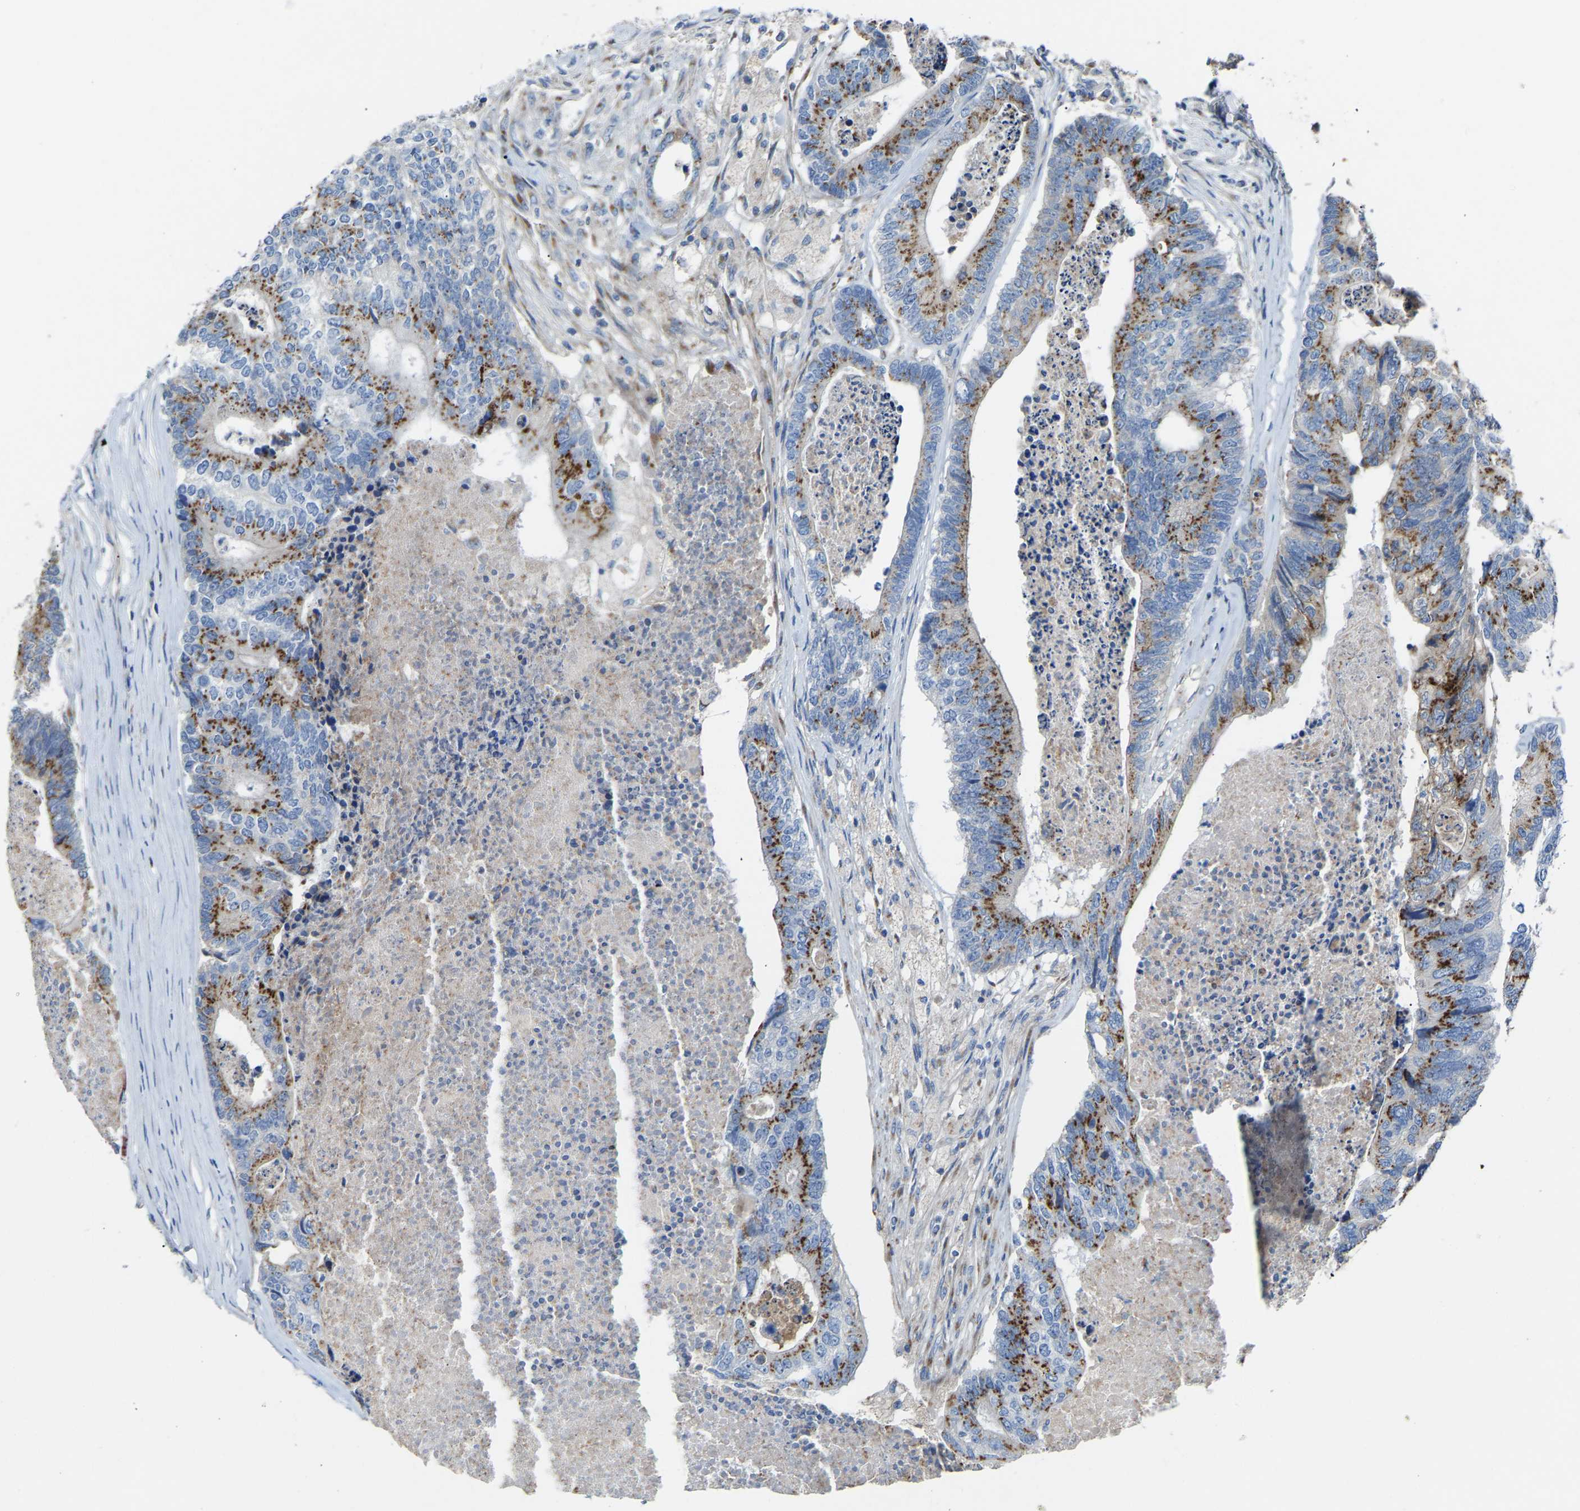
{"staining": {"intensity": "moderate", "quantity": ">75%", "location": "cytoplasmic/membranous"}, "tissue": "colorectal cancer", "cell_type": "Tumor cells", "image_type": "cancer", "snomed": [{"axis": "morphology", "description": "Adenocarcinoma, NOS"}, {"axis": "topography", "description": "Colon"}], "caption": "DAB (3,3'-diaminobenzidine) immunohistochemical staining of human adenocarcinoma (colorectal) exhibits moderate cytoplasmic/membranous protein positivity in about >75% of tumor cells.", "gene": "CANT1", "patient": {"sex": "female", "age": 67}}